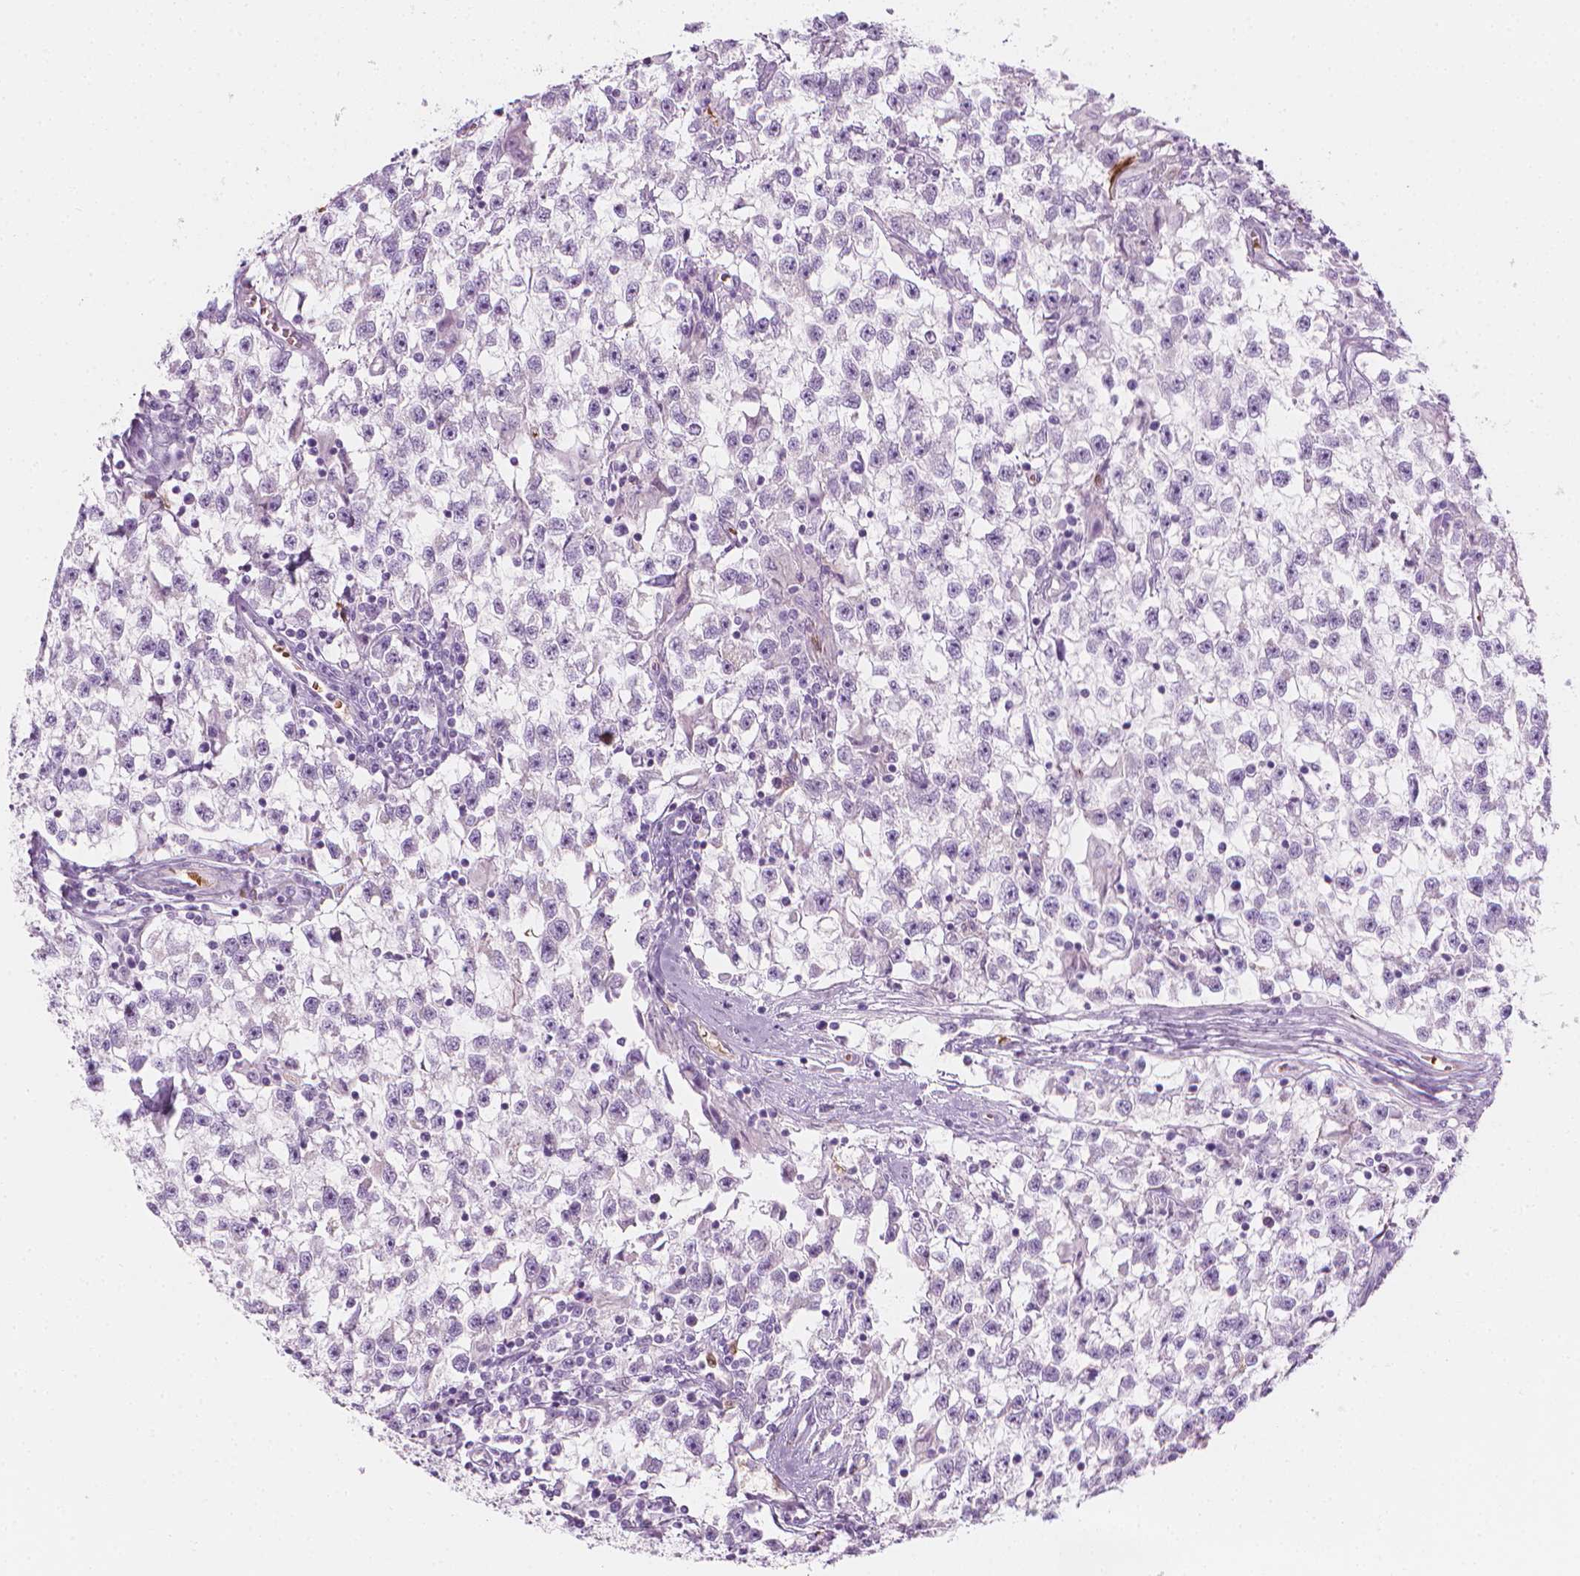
{"staining": {"intensity": "negative", "quantity": "none", "location": "none"}, "tissue": "testis cancer", "cell_type": "Tumor cells", "image_type": "cancer", "snomed": [{"axis": "morphology", "description": "Seminoma, NOS"}, {"axis": "topography", "description": "Testis"}], "caption": "Testis seminoma was stained to show a protein in brown. There is no significant positivity in tumor cells. (DAB immunohistochemistry, high magnification).", "gene": "CES1", "patient": {"sex": "male", "age": 31}}